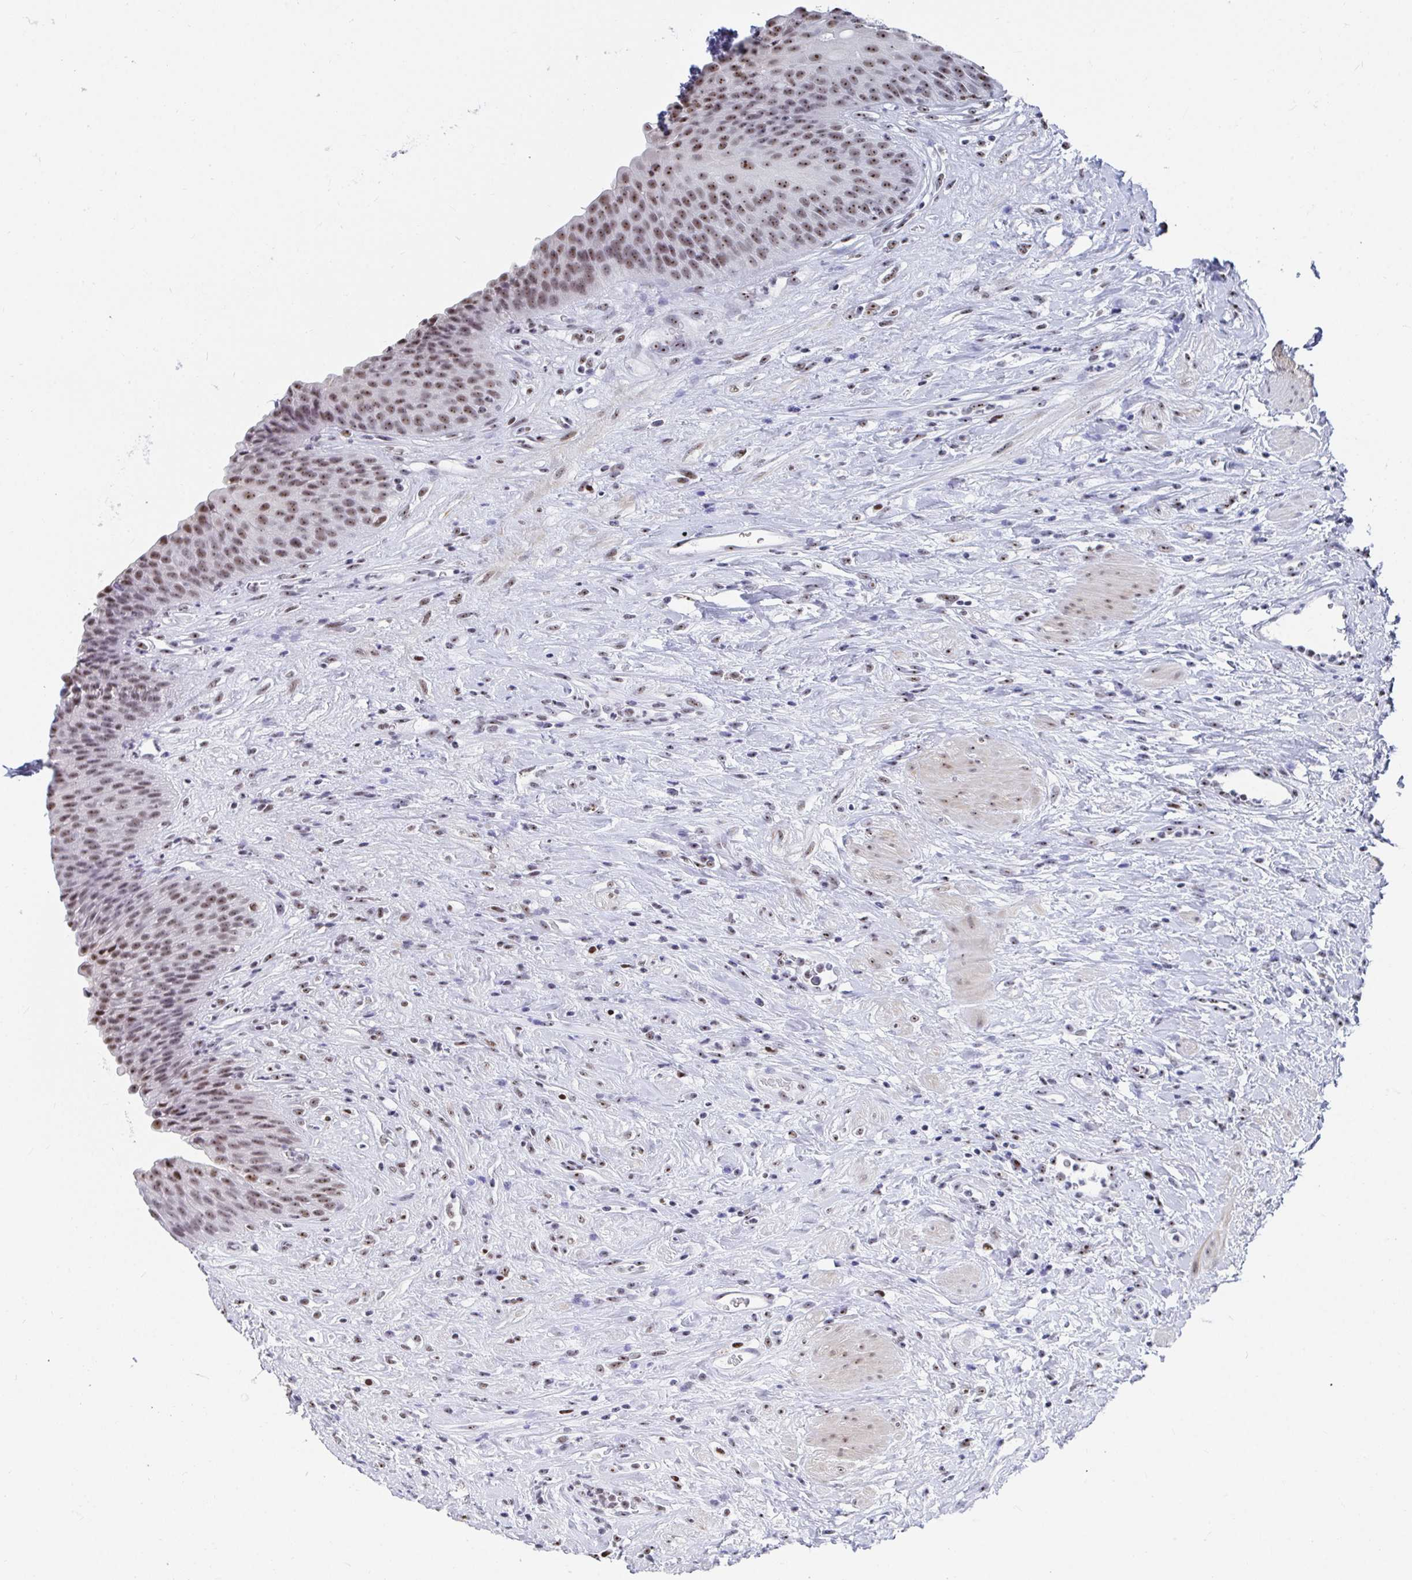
{"staining": {"intensity": "moderate", "quantity": ">75%", "location": "nuclear"}, "tissue": "urinary bladder", "cell_type": "Urothelial cells", "image_type": "normal", "snomed": [{"axis": "morphology", "description": "Normal tissue, NOS"}, {"axis": "topography", "description": "Urinary bladder"}], "caption": "Urothelial cells display medium levels of moderate nuclear positivity in about >75% of cells in unremarkable urinary bladder. (DAB IHC, brown staining for protein, blue staining for nuclei).", "gene": "SIRT7", "patient": {"sex": "female", "age": 56}}